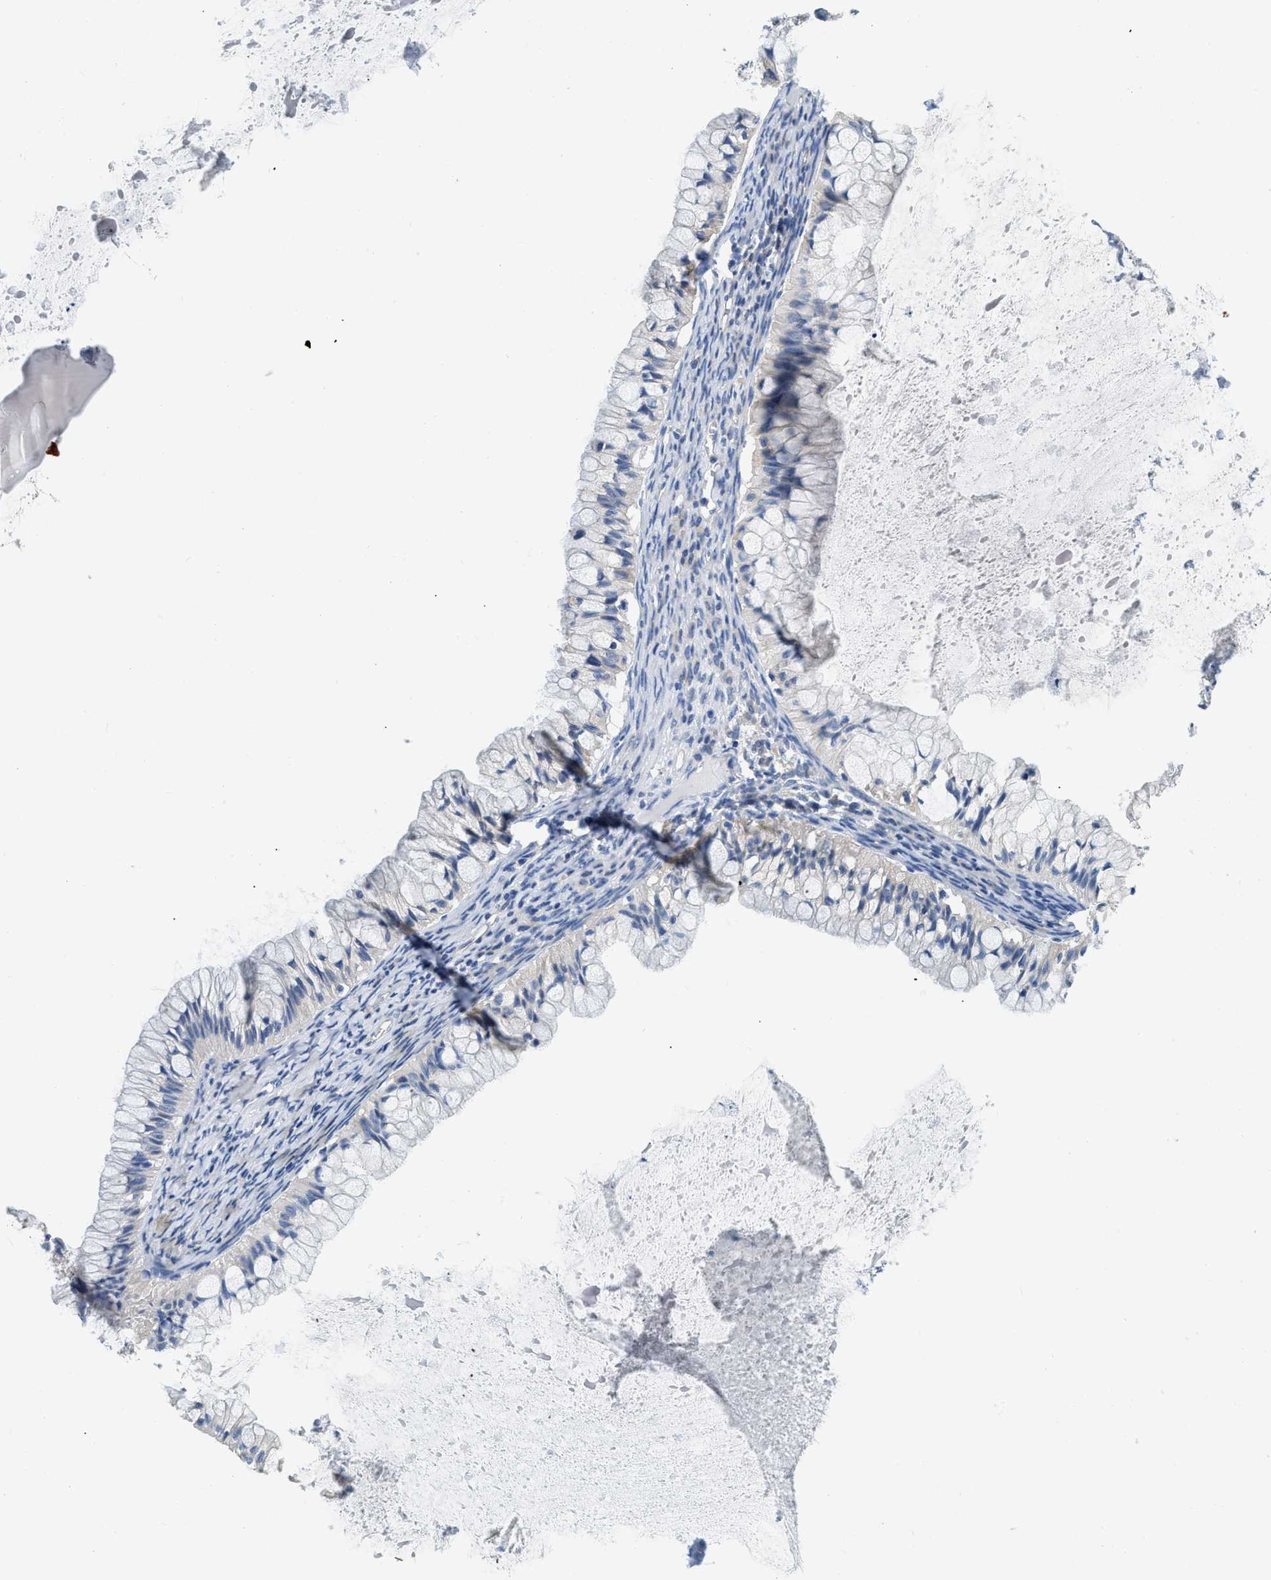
{"staining": {"intensity": "negative", "quantity": "none", "location": "none"}, "tissue": "ovarian cancer", "cell_type": "Tumor cells", "image_type": "cancer", "snomed": [{"axis": "morphology", "description": "Cystadenocarcinoma, mucinous, NOS"}, {"axis": "topography", "description": "Ovary"}], "caption": "The IHC photomicrograph has no significant expression in tumor cells of ovarian mucinous cystadenocarcinoma tissue.", "gene": "CSDE1", "patient": {"sex": "female", "age": 57}}